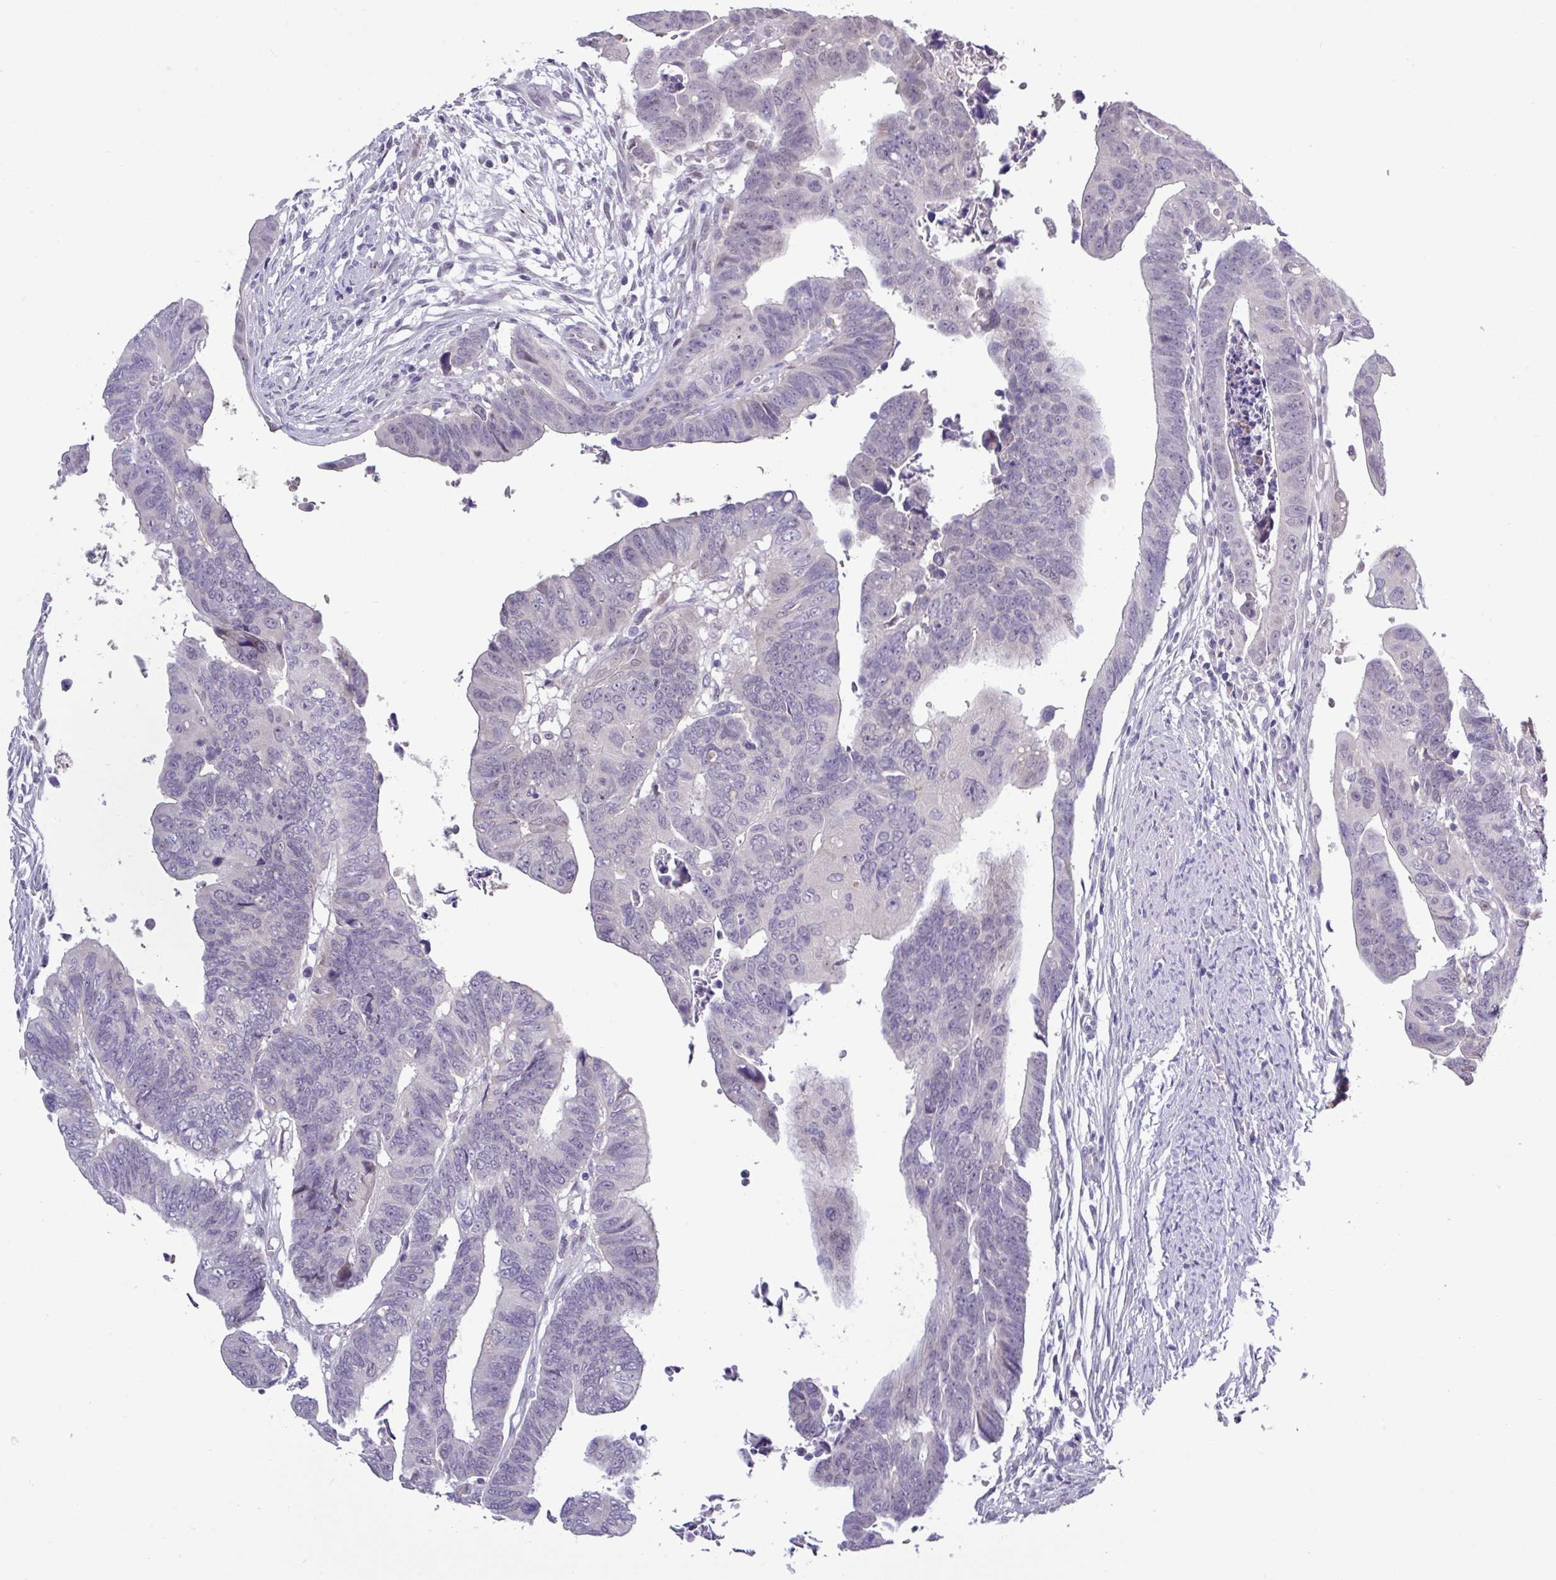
{"staining": {"intensity": "negative", "quantity": "none", "location": "none"}, "tissue": "colorectal cancer", "cell_type": "Tumor cells", "image_type": "cancer", "snomed": [{"axis": "morphology", "description": "Adenocarcinoma, NOS"}, {"axis": "topography", "description": "Rectum"}], "caption": "Tumor cells are negative for brown protein staining in colorectal cancer (adenocarcinoma).", "gene": "RIPPLY1", "patient": {"sex": "female", "age": 65}}